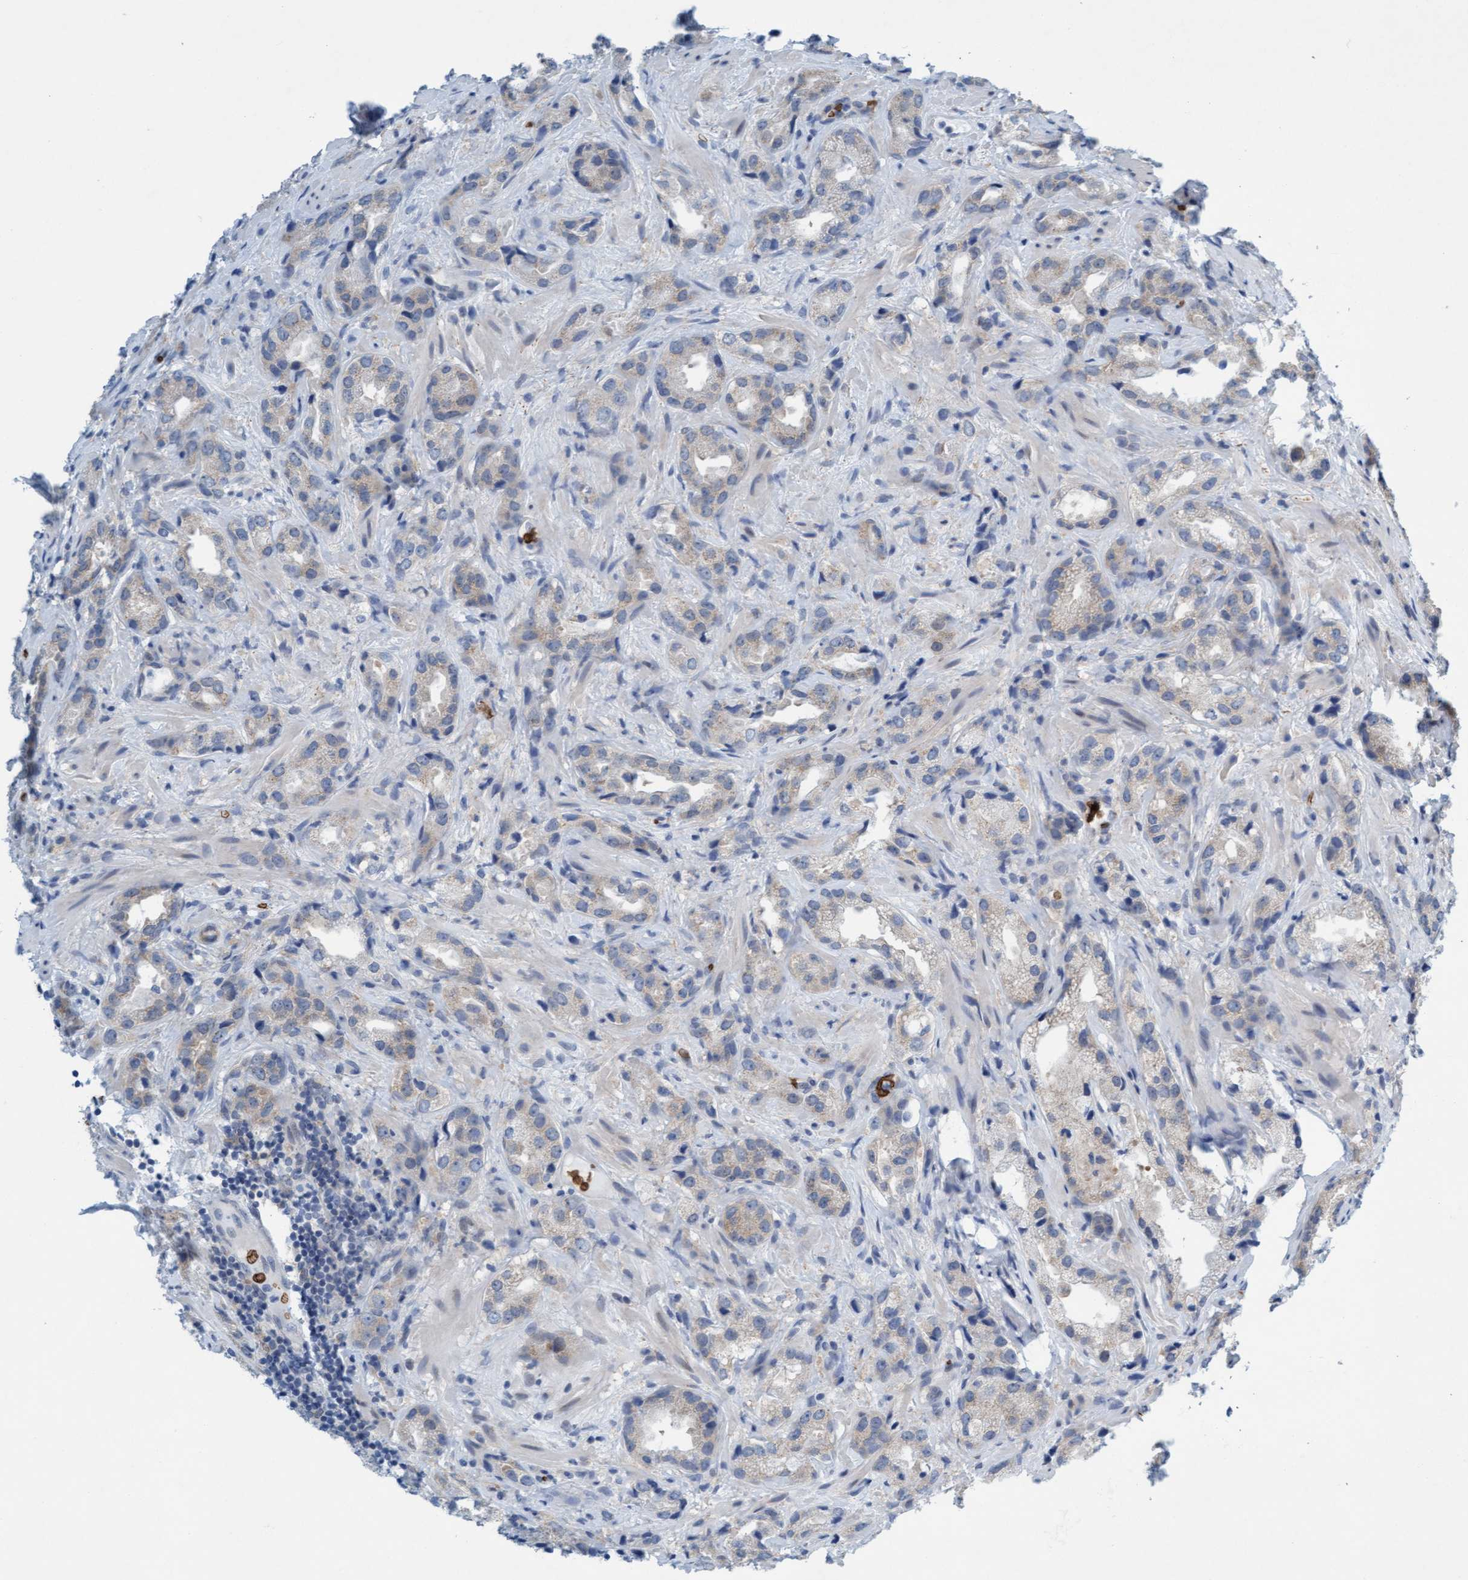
{"staining": {"intensity": "negative", "quantity": "none", "location": "none"}, "tissue": "prostate cancer", "cell_type": "Tumor cells", "image_type": "cancer", "snomed": [{"axis": "morphology", "description": "Adenocarcinoma, High grade"}, {"axis": "topography", "description": "Prostate"}], "caption": "This is an IHC histopathology image of prostate cancer (adenocarcinoma (high-grade)). There is no expression in tumor cells.", "gene": "SPEM2", "patient": {"sex": "male", "age": 63}}